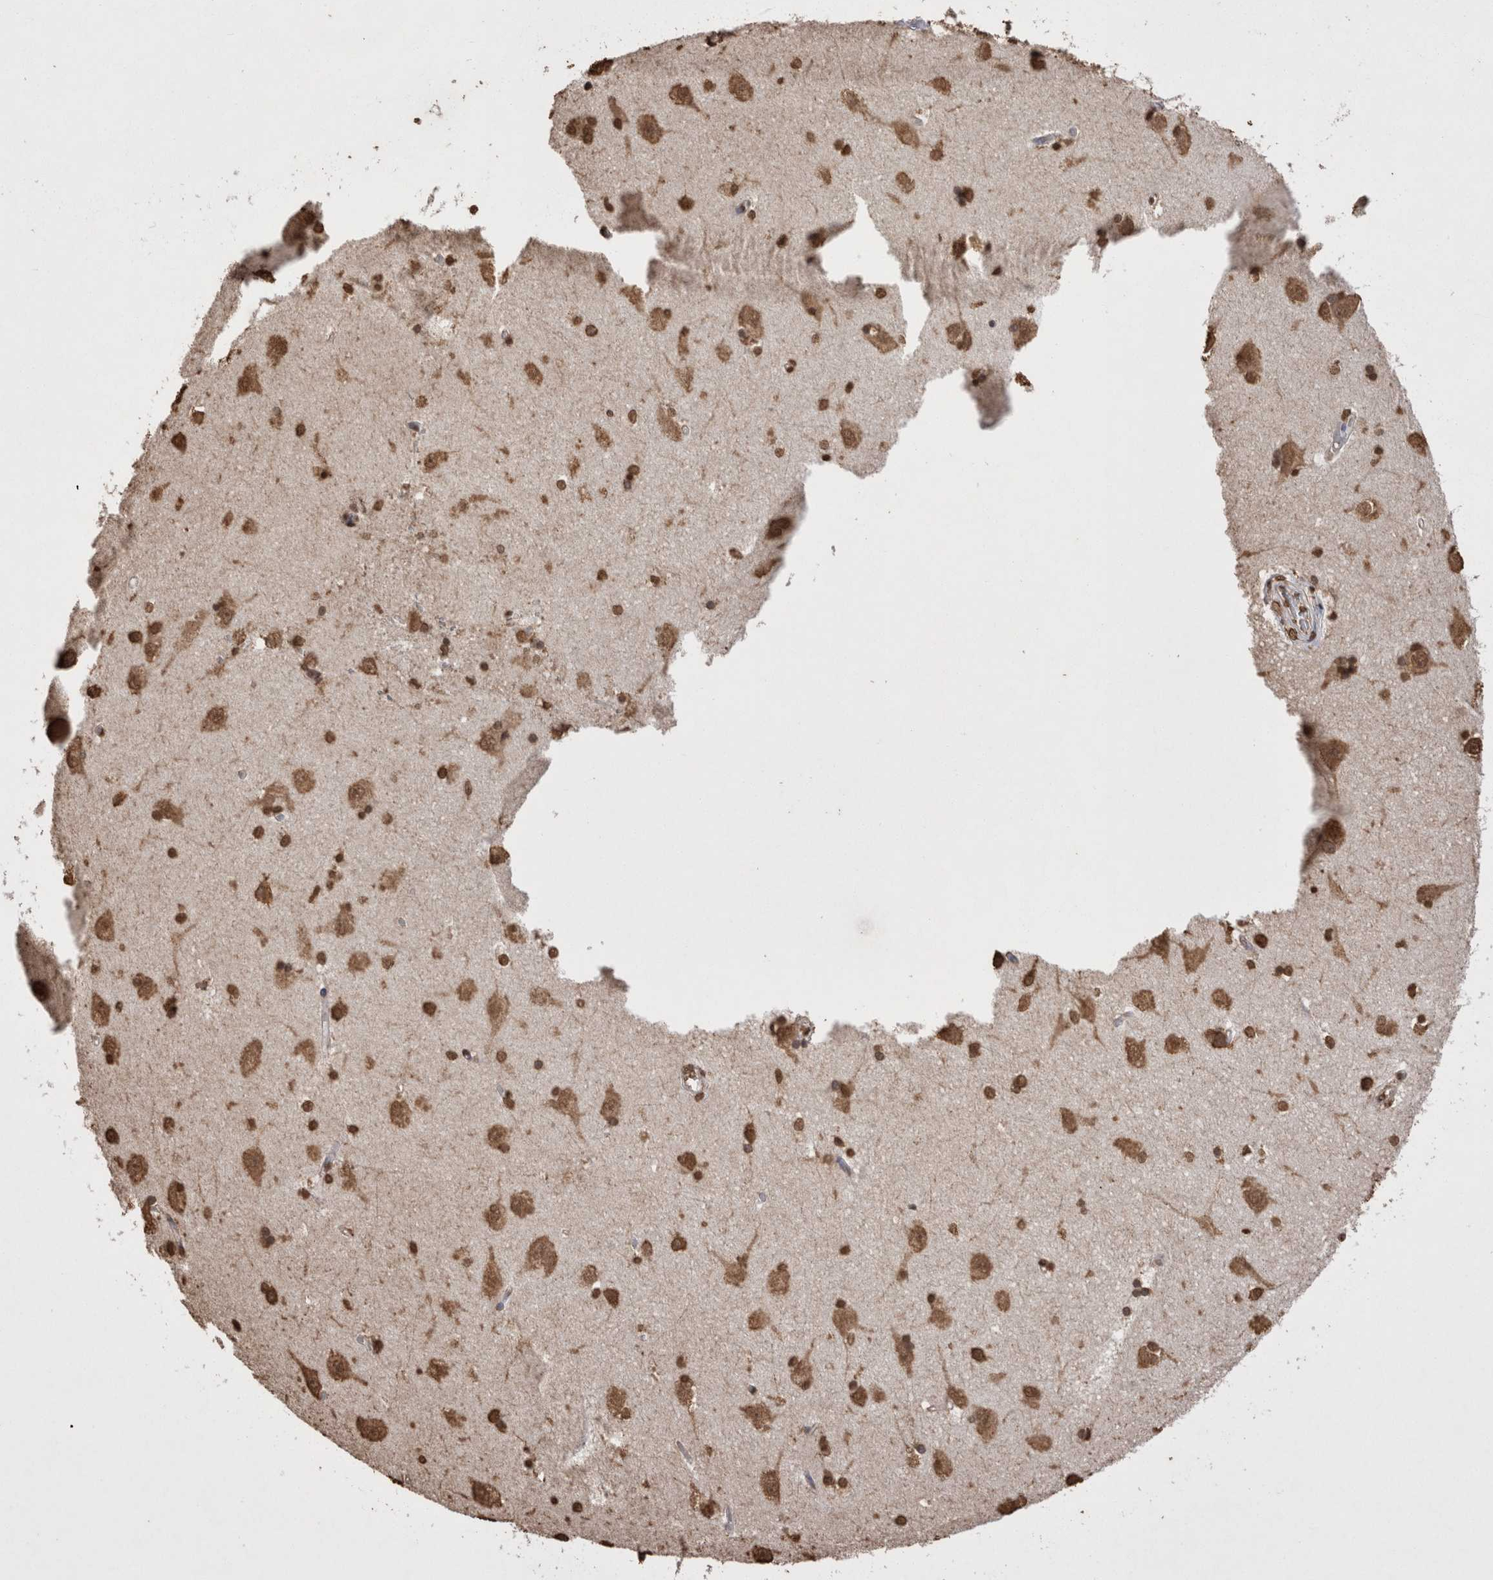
{"staining": {"intensity": "strong", "quantity": ">75%", "location": "nuclear"}, "tissue": "hippocampus", "cell_type": "Glial cells", "image_type": "normal", "snomed": [{"axis": "morphology", "description": "Normal tissue, NOS"}, {"axis": "topography", "description": "Hippocampus"}], "caption": "The photomicrograph displays staining of unremarkable hippocampus, revealing strong nuclear protein staining (brown color) within glial cells. Using DAB (3,3'-diaminobenzidine) (brown) and hematoxylin (blue) stains, captured at high magnification using brightfield microscopy.", "gene": "POU5F1", "patient": {"sex": "male", "age": 45}}